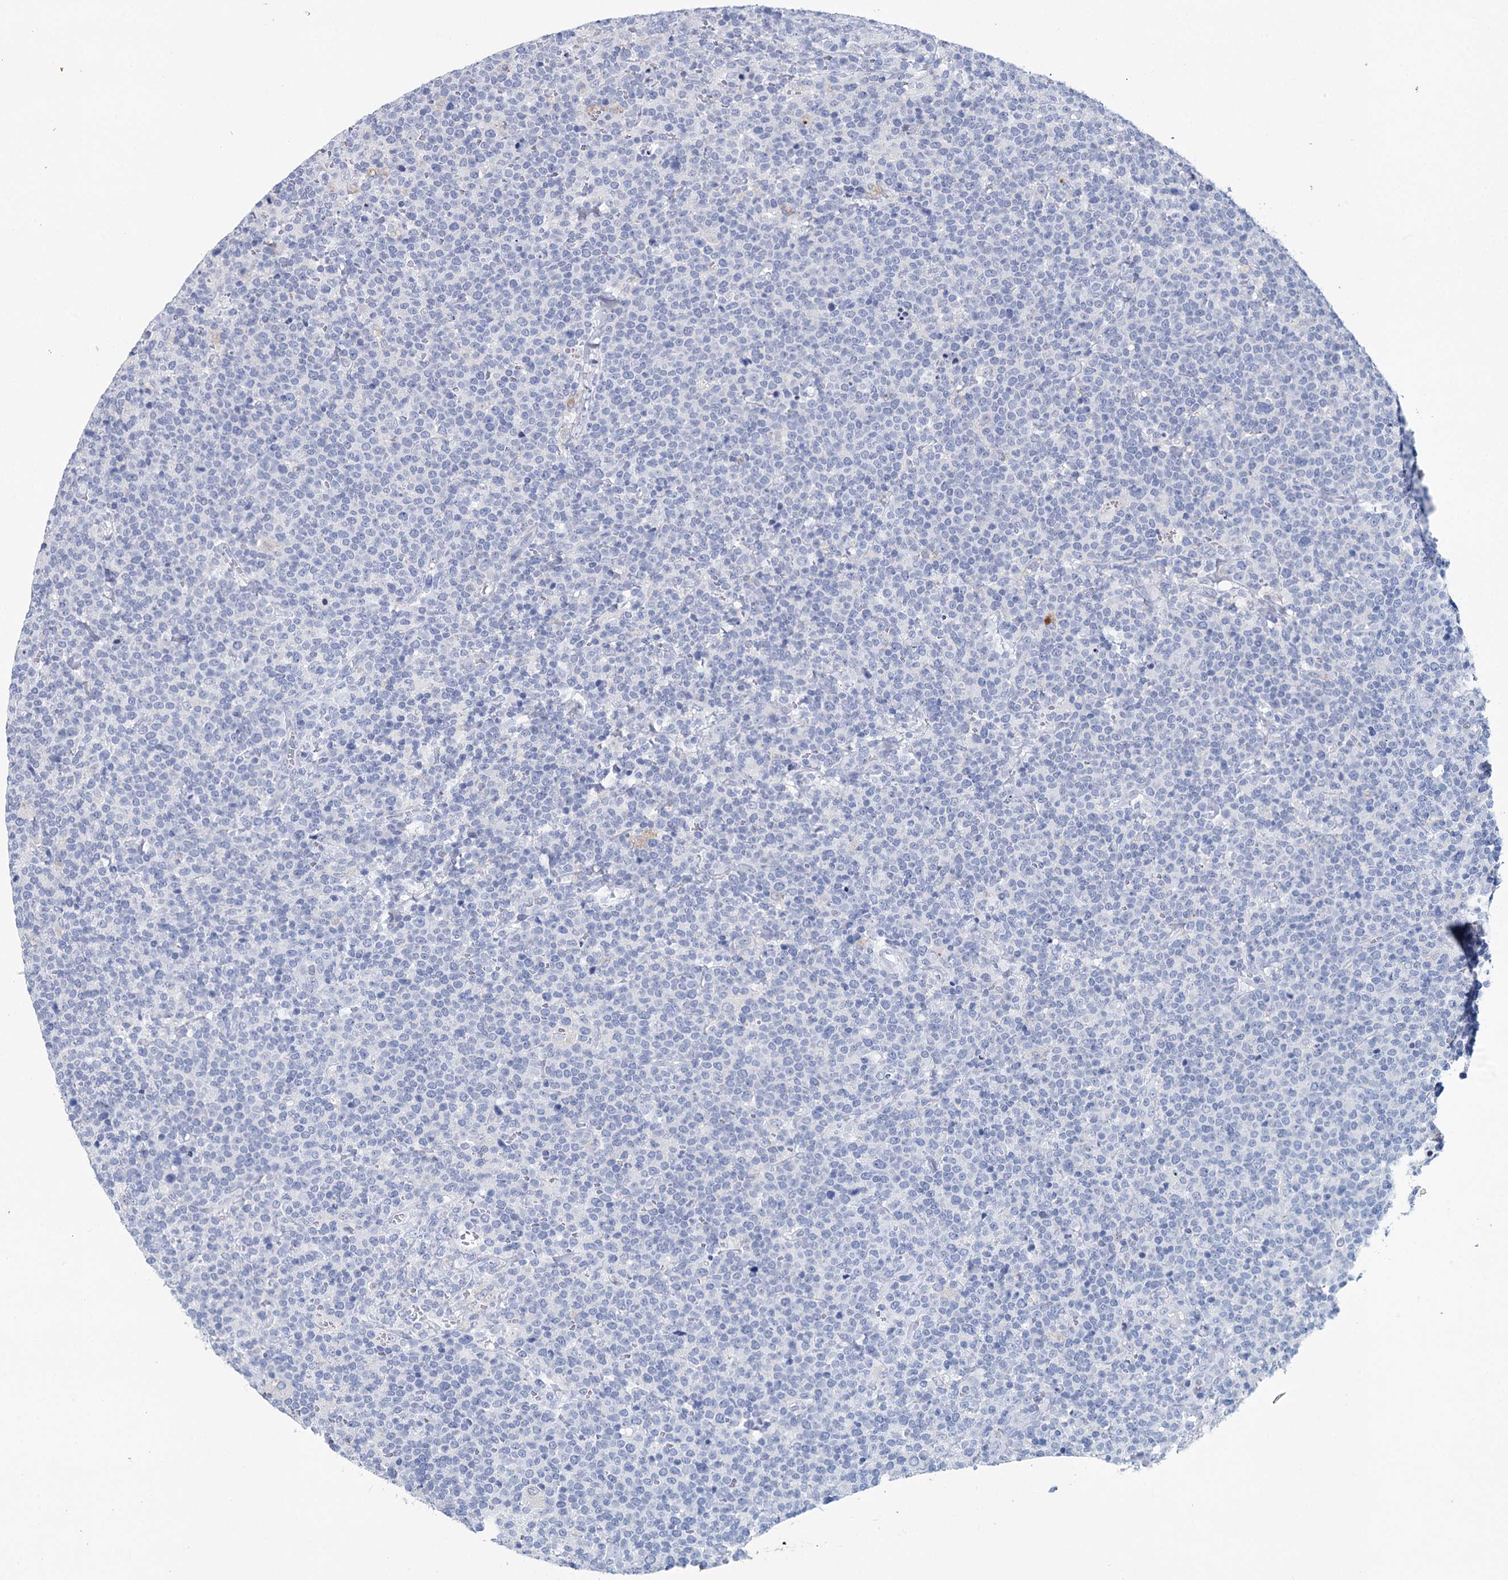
{"staining": {"intensity": "negative", "quantity": "none", "location": "none"}, "tissue": "lymphoma", "cell_type": "Tumor cells", "image_type": "cancer", "snomed": [{"axis": "morphology", "description": "Malignant lymphoma, non-Hodgkin's type, High grade"}, {"axis": "topography", "description": "Lymph node"}], "caption": "Immunohistochemistry (IHC) image of neoplastic tissue: human lymphoma stained with DAB shows no significant protein positivity in tumor cells.", "gene": "METTL7B", "patient": {"sex": "male", "age": 61}}